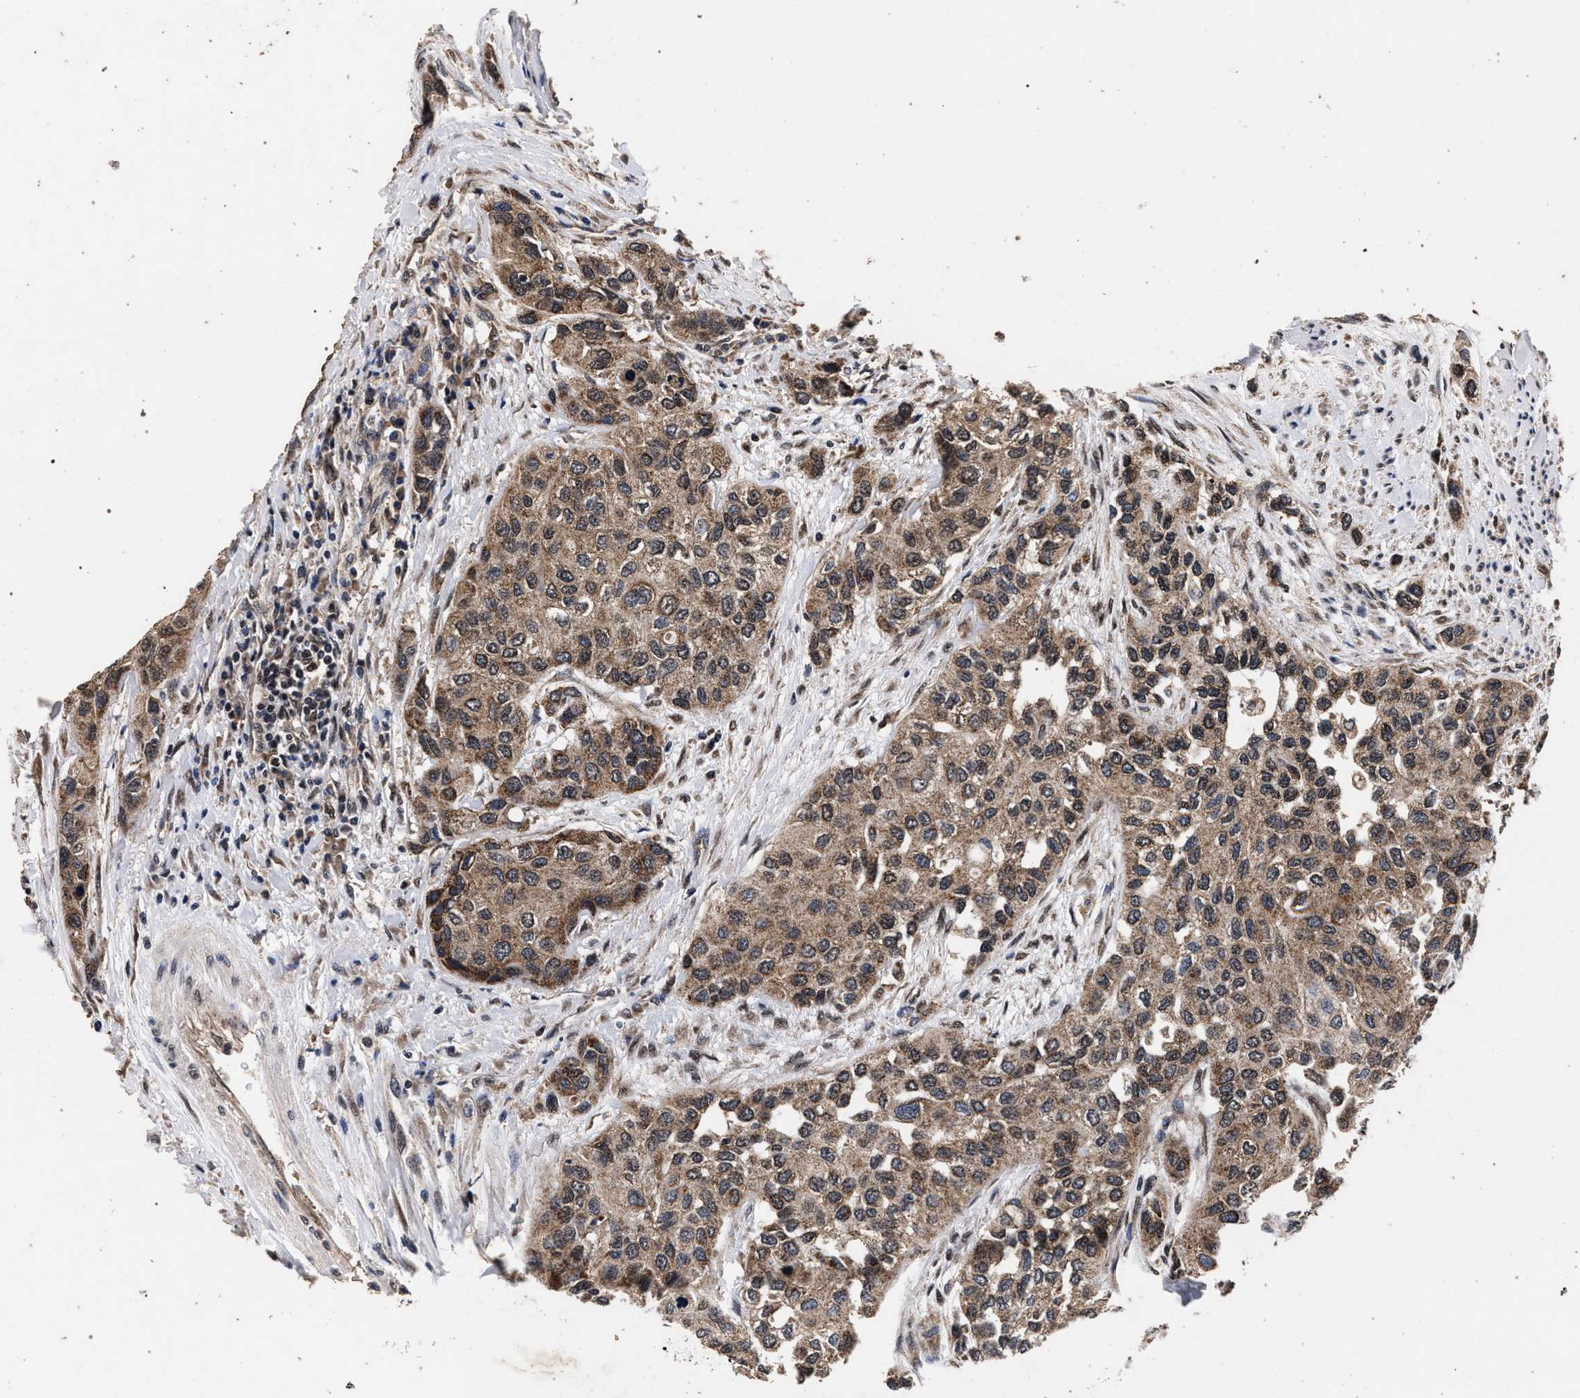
{"staining": {"intensity": "moderate", "quantity": ">75%", "location": "cytoplasmic/membranous"}, "tissue": "urothelial cancer", "cell_type": "Tumor cells", "image_type": "cancer", "snomed": [{"axis": "morphology", "description": "Urothelial carcinoma, High grade"}, {"axis": "topography", "description": "Urinary bladder"}], "caption": "Approximately >75% of tumor cells in high-grade urothelial carcinoma show moderate cytoplasmic/membranous protein staining as visualized by brown immunohistochemical staining.", "gene": "ACOX1", "patient": {"sex": "female", "age": 56}}